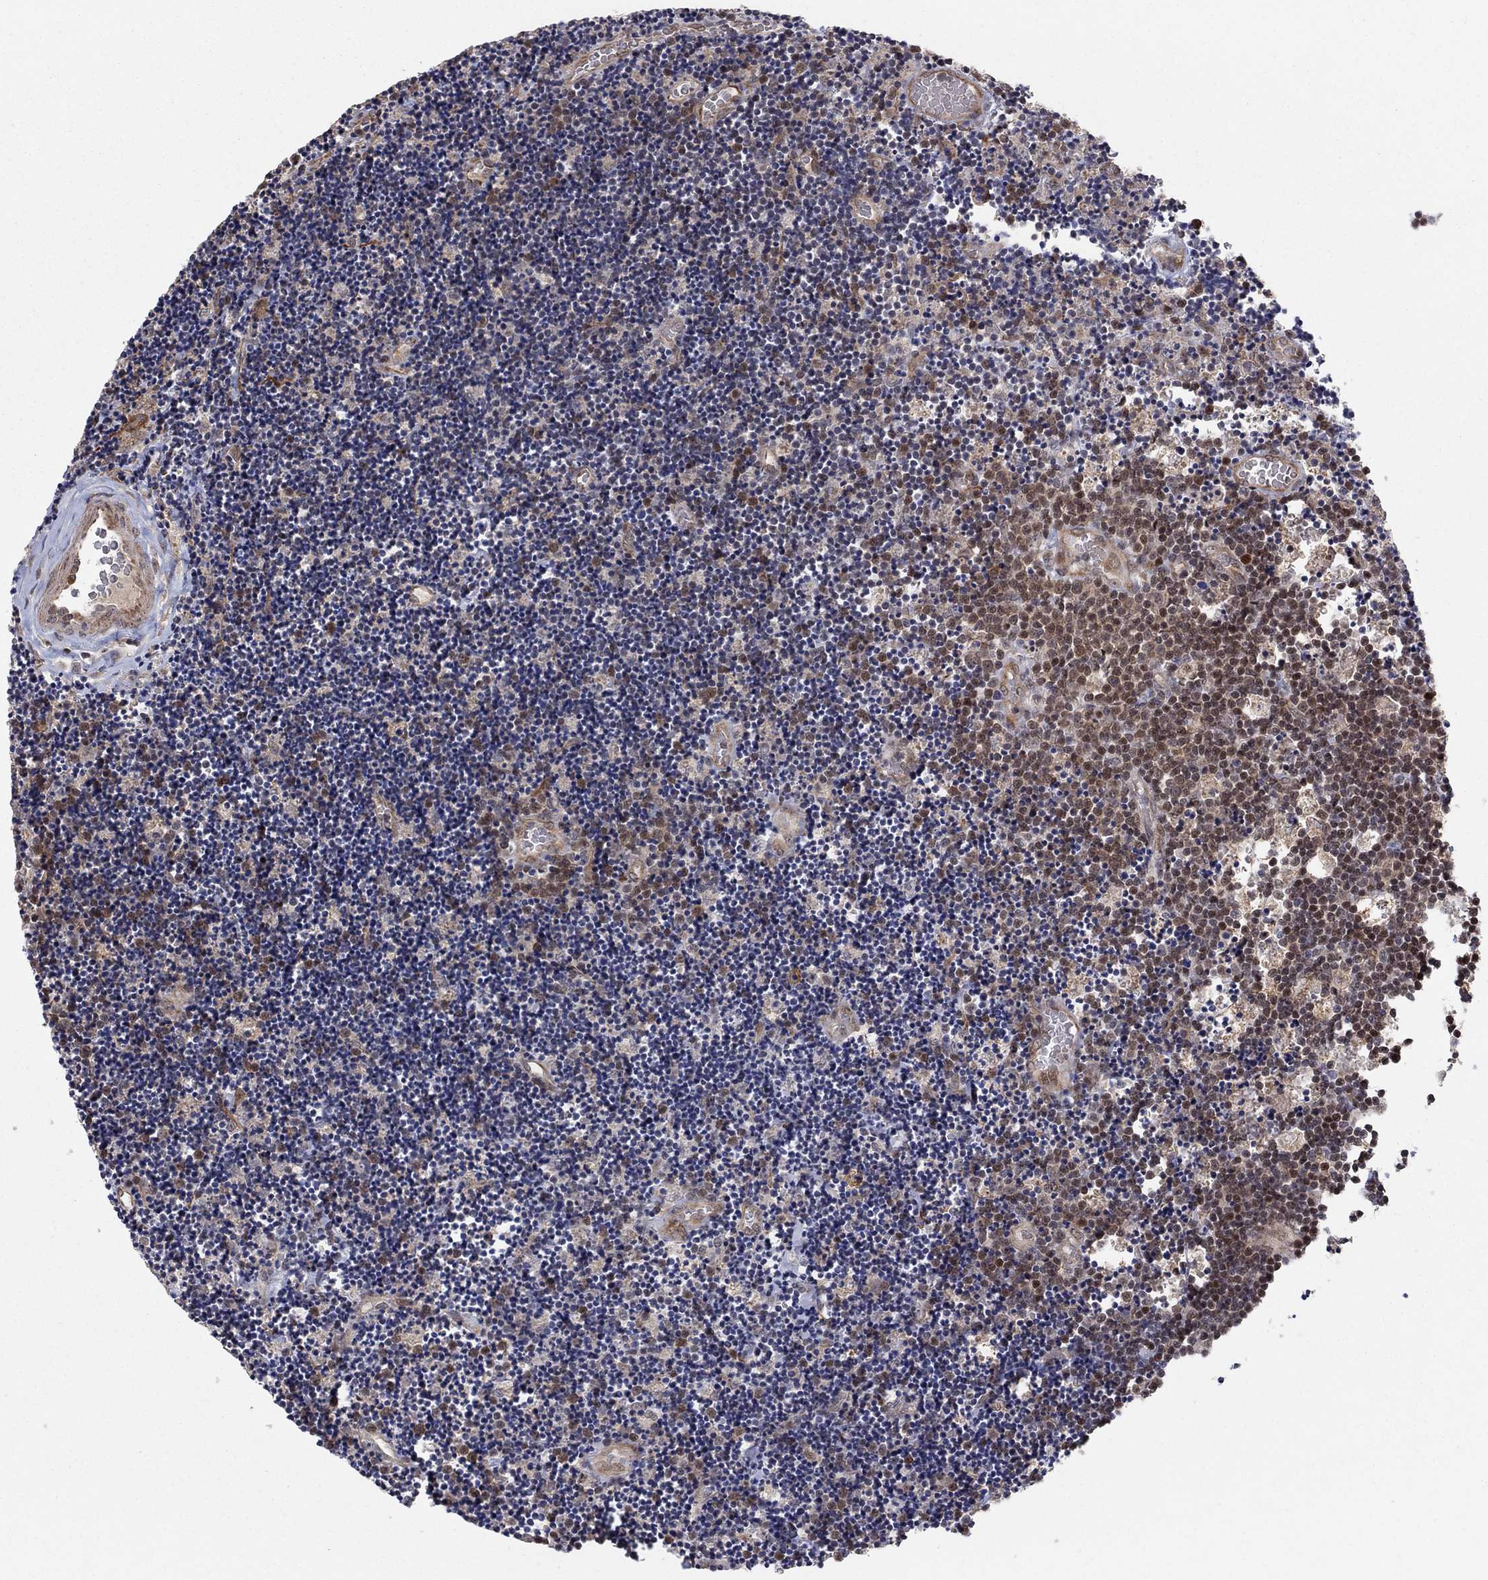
{"staining": {"intensity": "moderate", "quantity": ">75%", "location": "cytoplasmic/membranous,nuclear"}, "tissue": "lymphoma", "cell_type": "Tumor cells", "image_type": "cancer", "snomed": [{"axis": "morphology", "description": "Malignant lymphoma, non-Hodgkin's type, Low grade"}, {"axis": "topography", "description": "Brain"}], "caption": "Brown immunohistochemical staining in lymphoma exhibits moderate cytoplasmic/membranous and nuclear positivity in approximately >75% of tumor cells.", "gene": "ZNF395", "patient": {"sex": "female", "age": 66}}